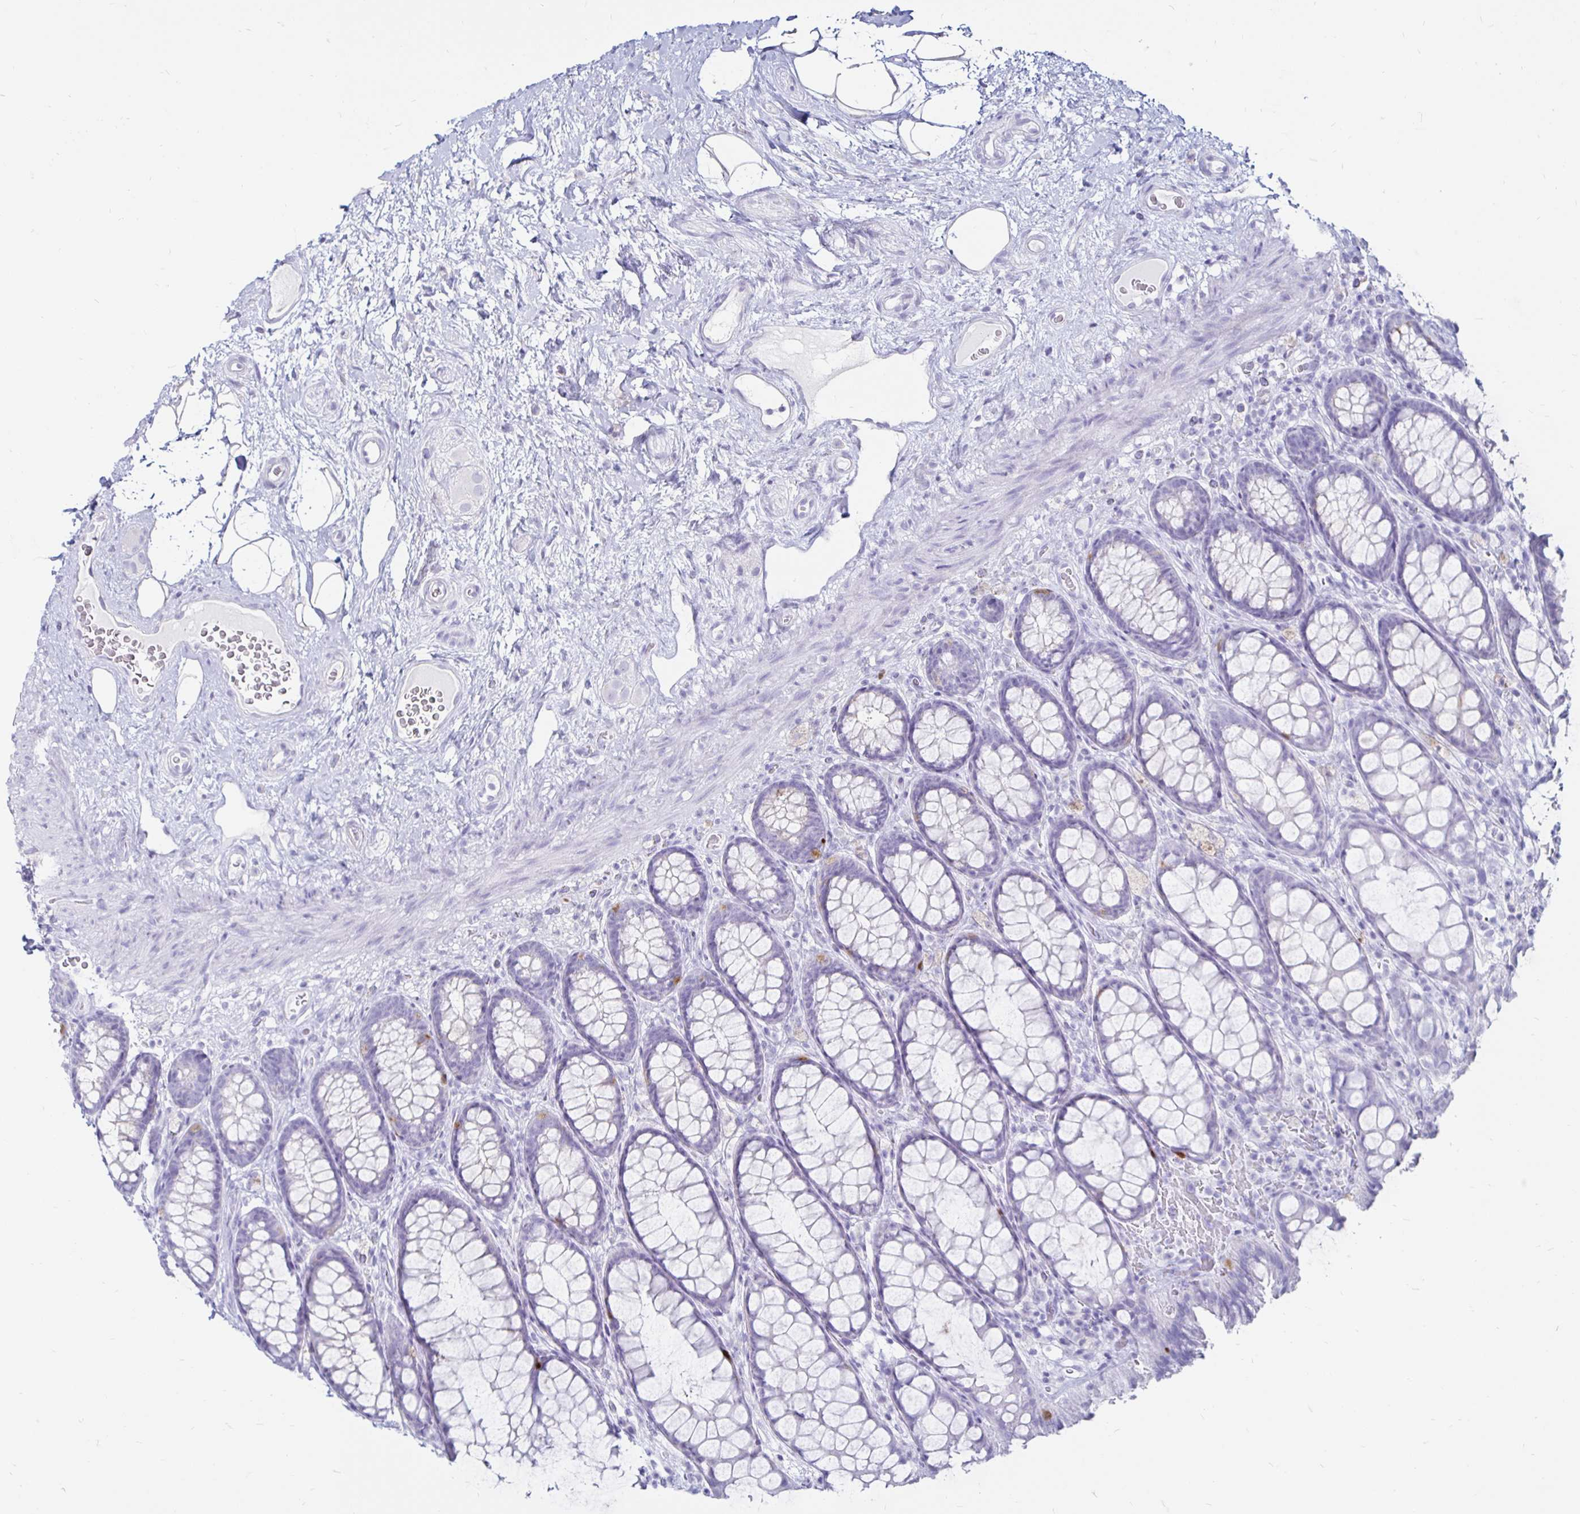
{"staining": {"intensity": "moderate", "quantity": "<25%", "location": "cytoplasmic/membranous"}, "tissue": "rectum", "cell_type": "Glandular cells", "image_type": "normal", "snomed": [{"axis": "morphology", "description": "Normal tissue, NOS"}, {"axis": "topography", "description": "Rectum"}], "caption": "An IHC photomicrograph of benign tissue is shown. Protein staining in brown labels moderate cytoplasmic/membranous positivity in rectum within glandular cells.", "gene": "TIMP1", "patient": {"sex": "female", "age": 67}}